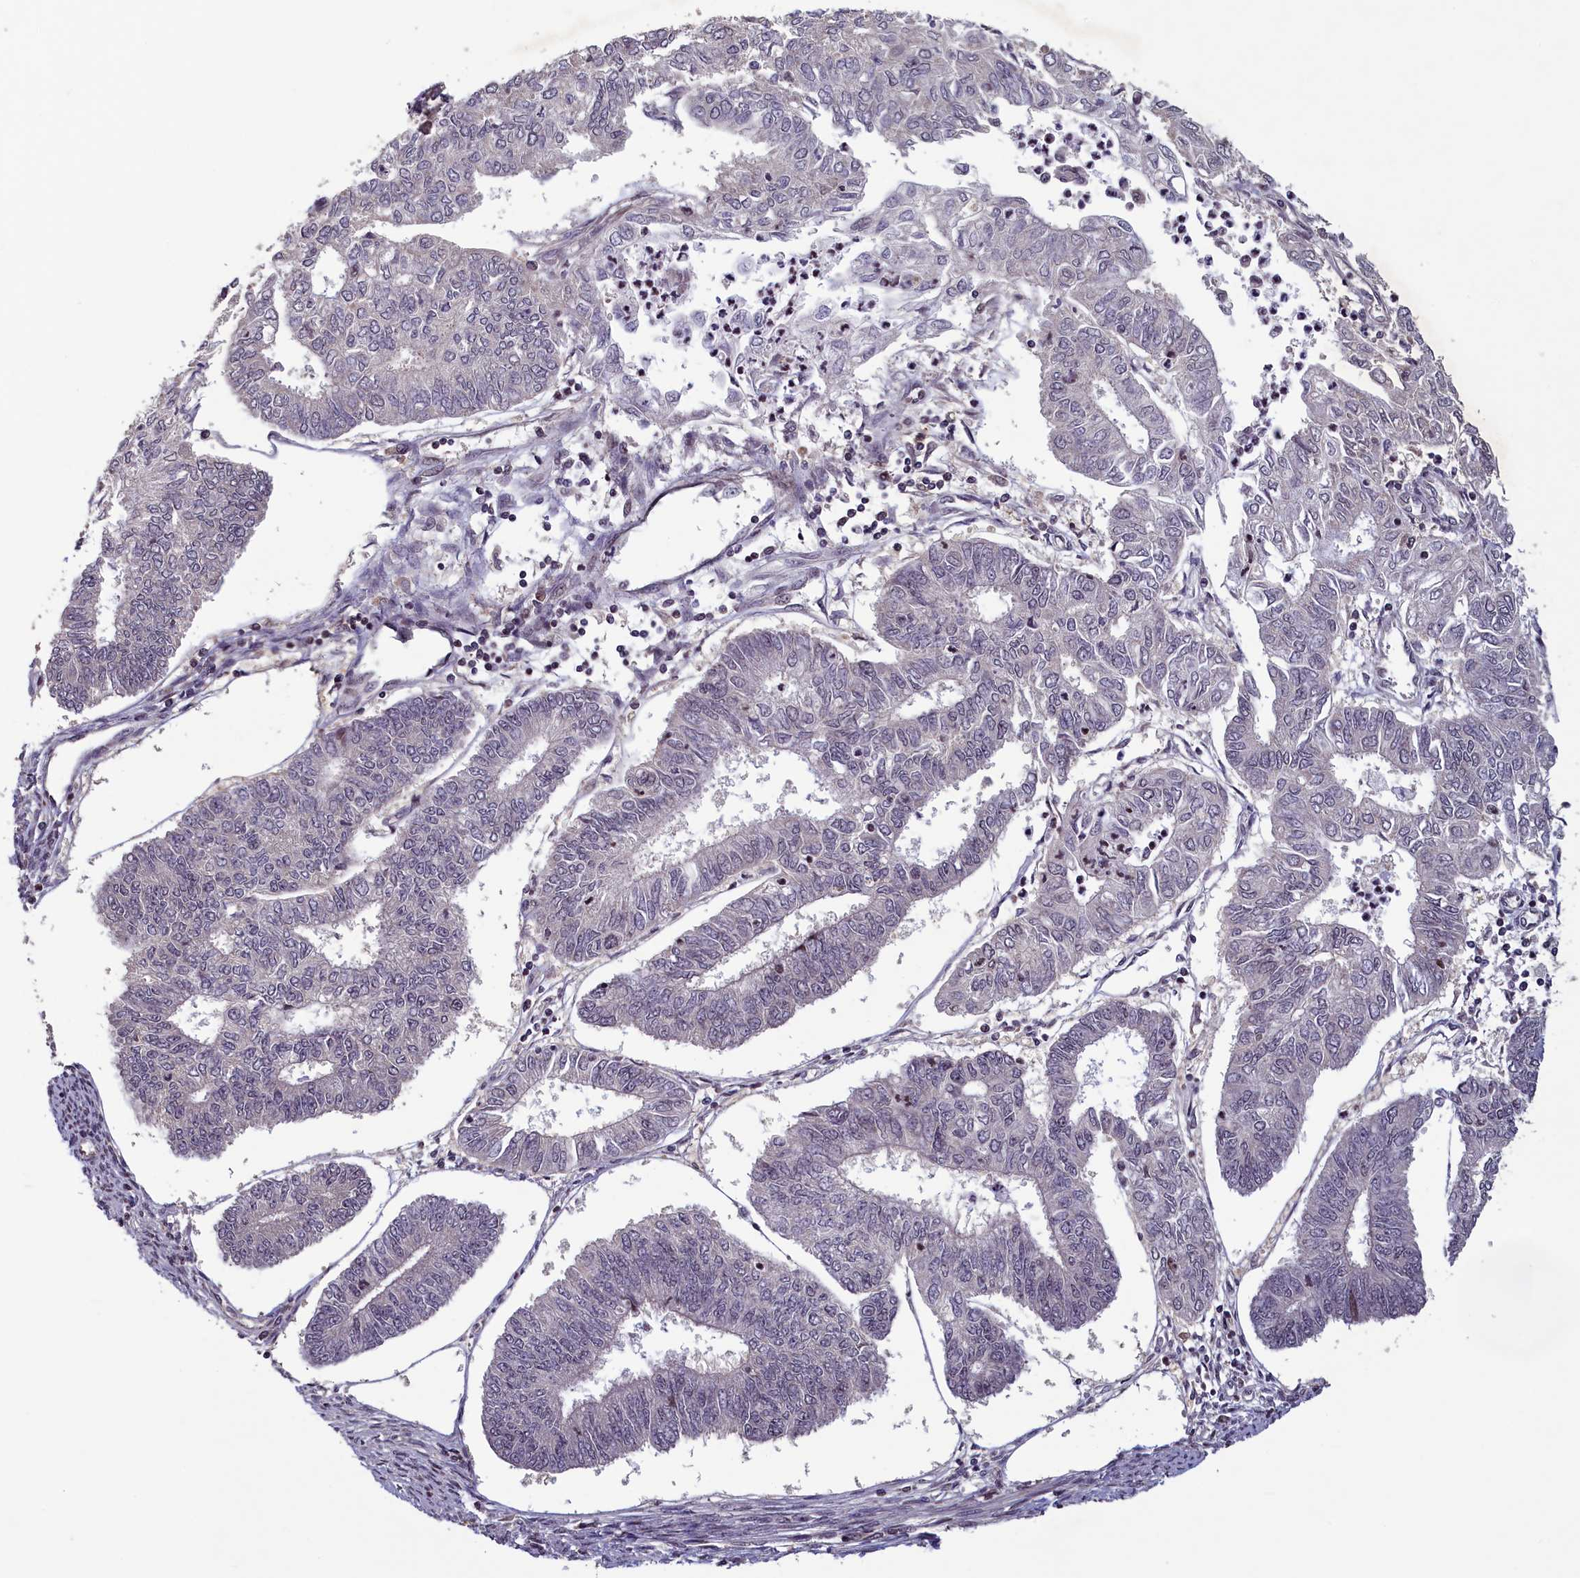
{"staining": {"intensity": "negative", "quantity": "none", "location": "none"}, "tissue": "endometrial cancer", "cell_type": "Tumor cells", "image_type": "cancer", "snomed": [{"axis": "morphology", "description": "Adenocarcinoma, NOS"}, {"axis": "topography", "description": "Endometrium"}], "caption": "DAB immunohistochemical staining of human adenocarcinoma (endometrial) shows no significant expression in tumor cells.", "gene": "NUBP1", "patient": {"sex": "female", "age": 68}}